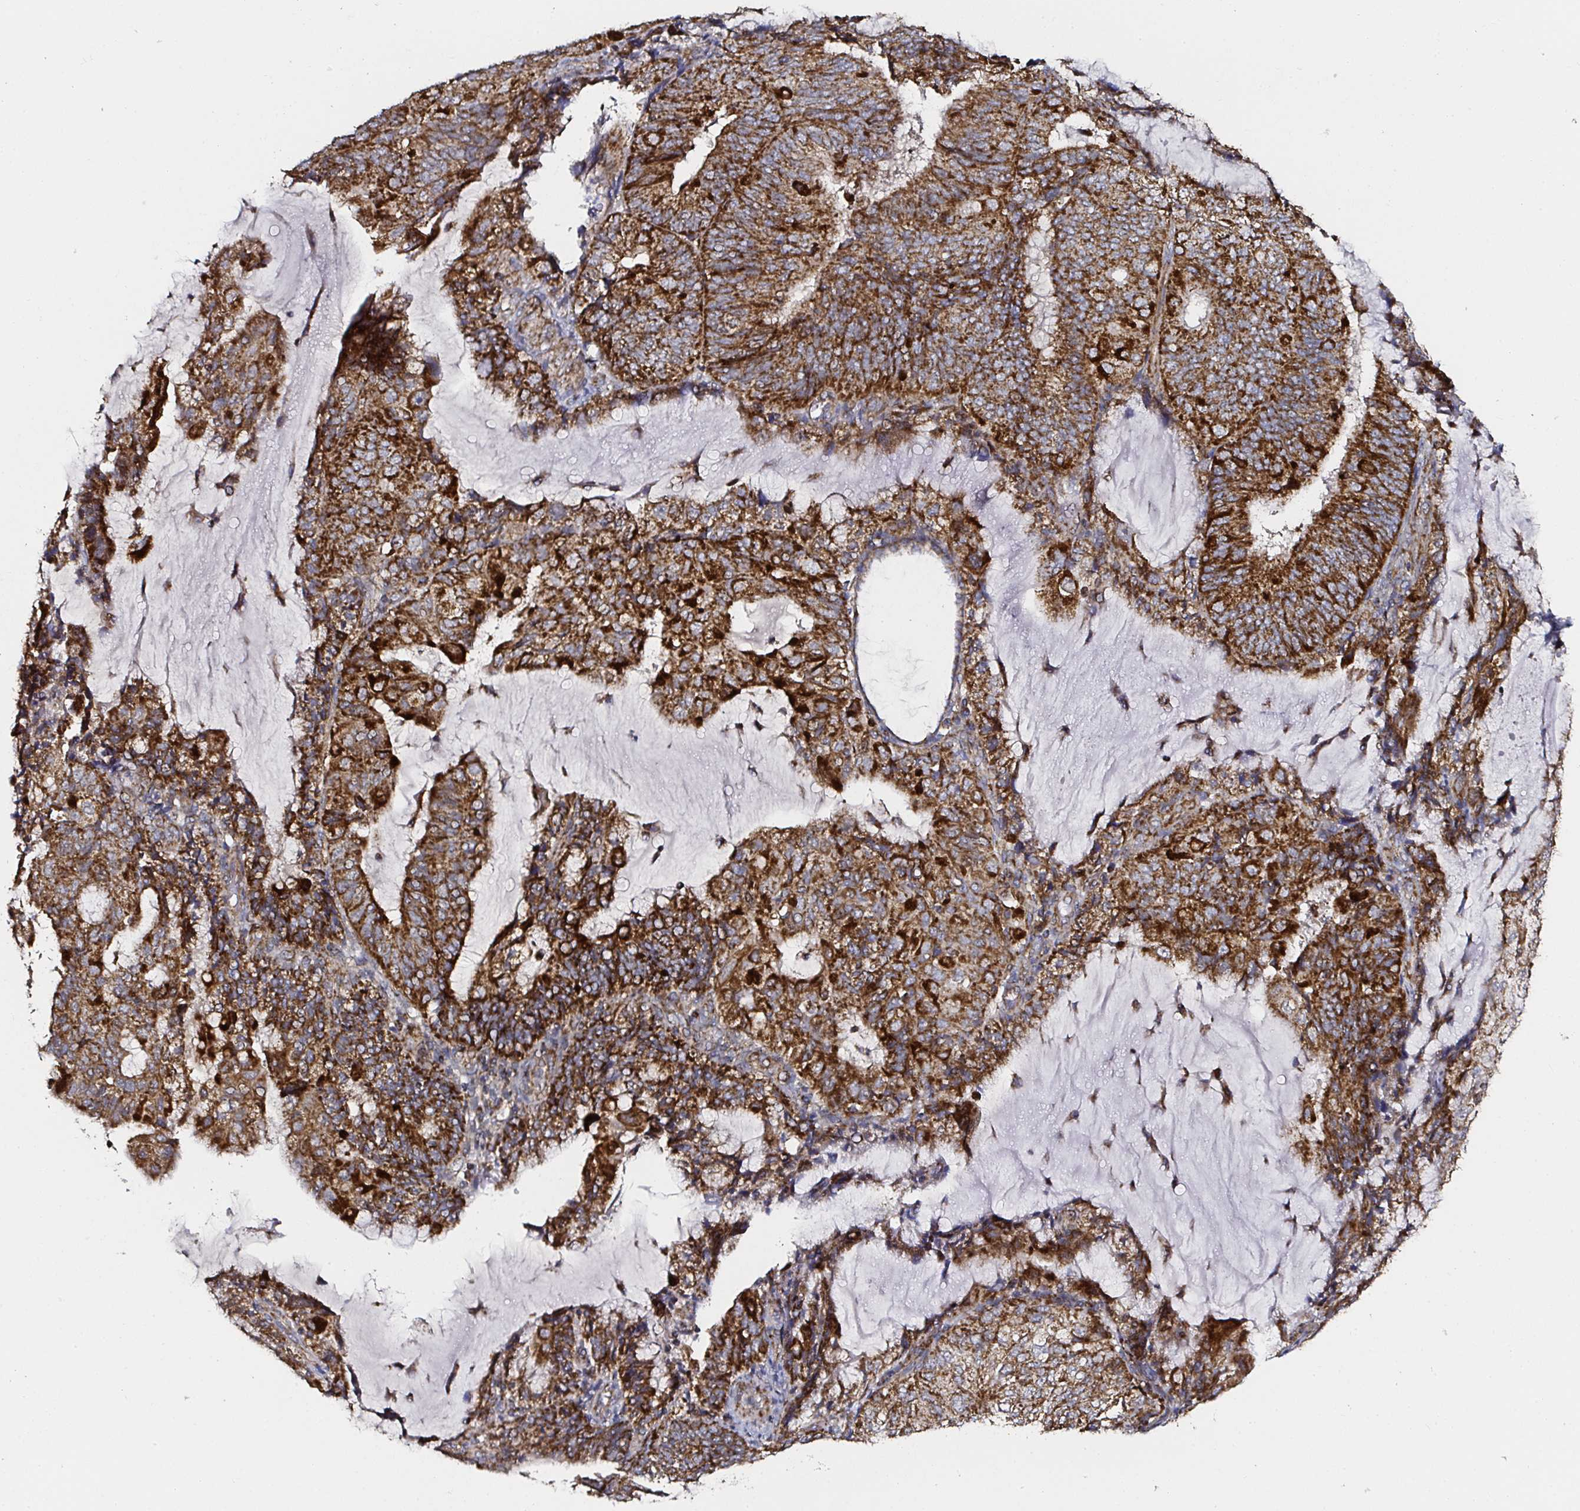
{"staining": {"intensity": "strong", "quantity": ">75%", "location": "cytoplasmic/membranous"}, "tissue": "endometrial cancer", "cell_type": "Tumor cells", "image_type": "cancer", "snomed": [{"axis": "morphology", "description": "Adenocarcinoma, NOS"}, {"axis": "topography", "description": "Endometrium"}], "caption": "Immunohistochemistry of human endometrial cancer (adenocarcinoma) reveals high levels of strong cytoplasmic/membranous staining in approximately >75% of tumor cells.", "gene": "ATAD3B", "patient": {"sex": "female", "age": 81}}